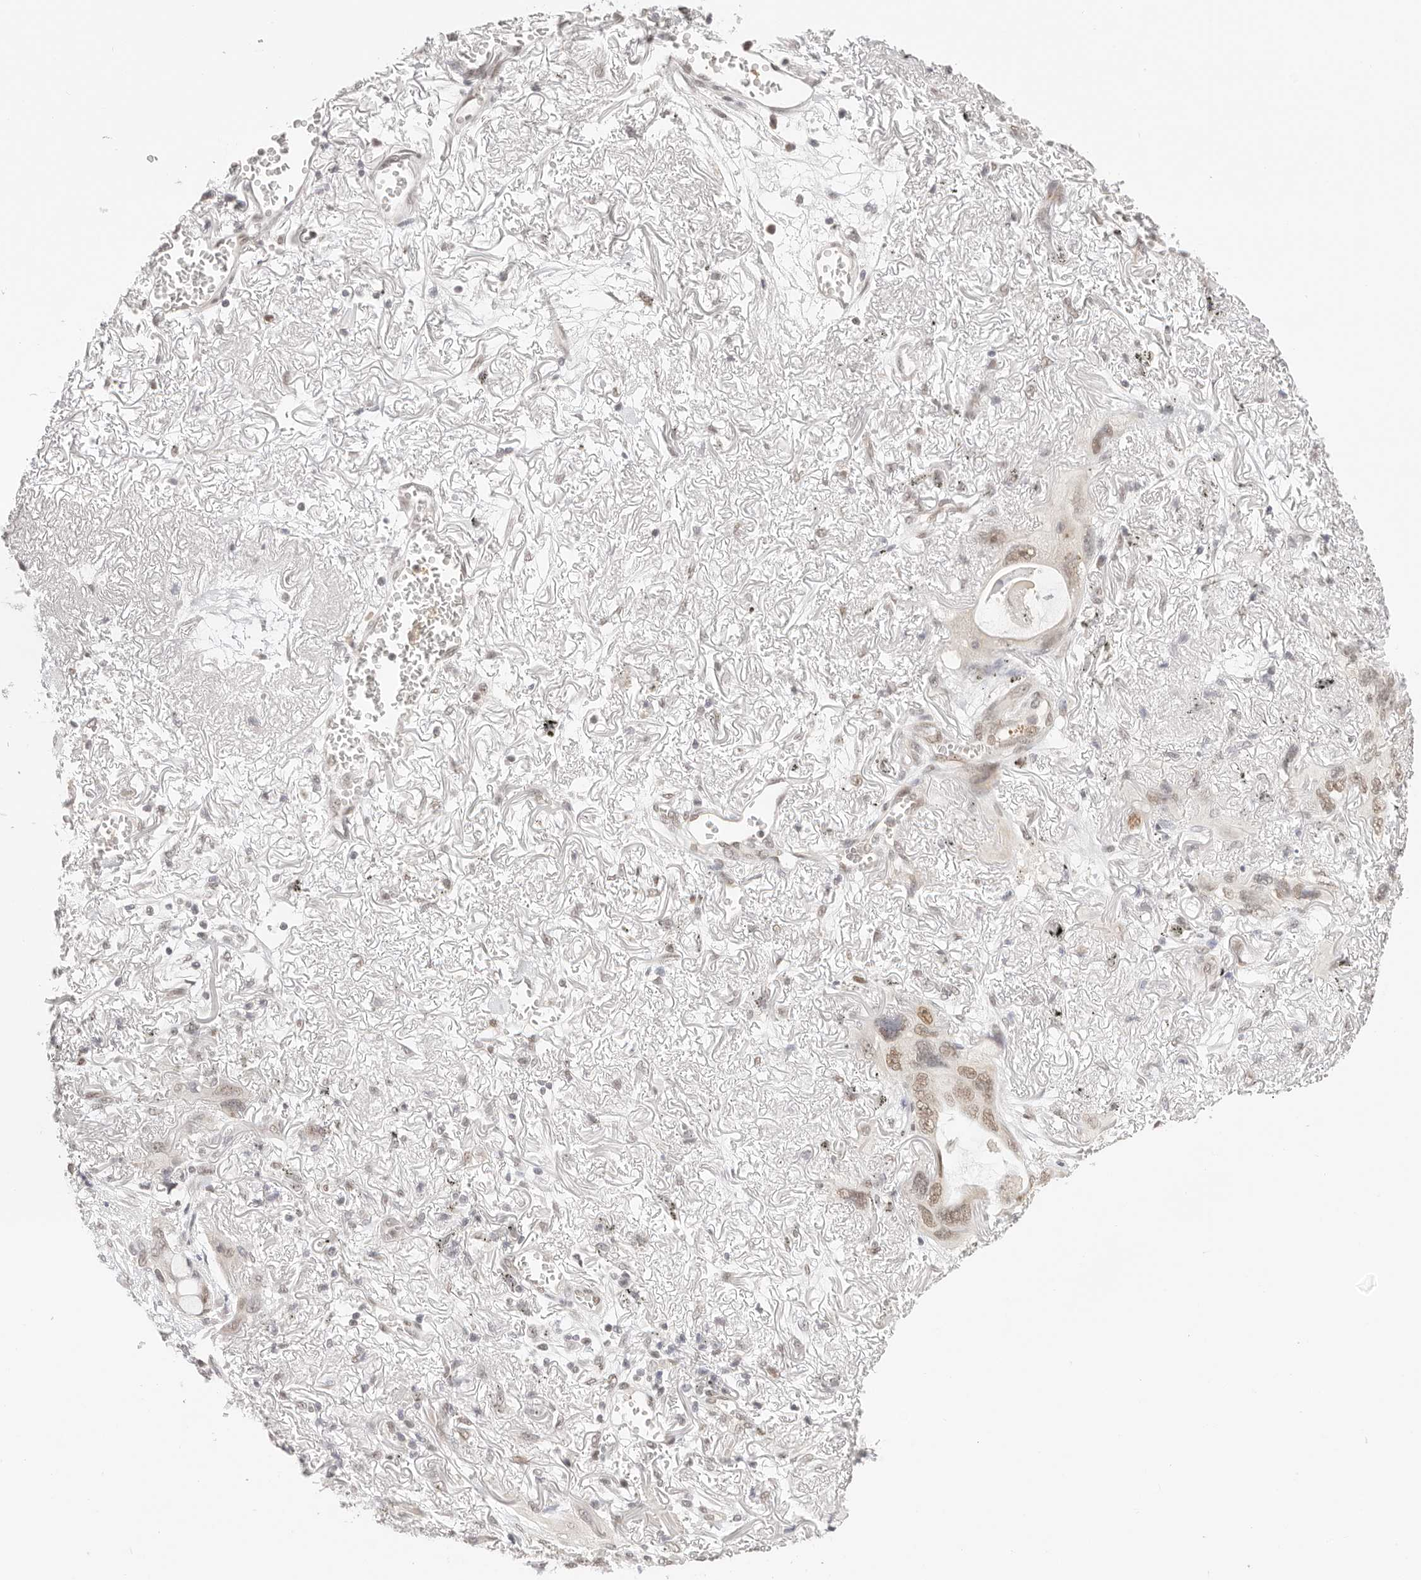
{"staining": {"intensity": "moderate", "quantity": "<25%", "location": "nuclear"}, "tissue": "lung cancer", "cell_type": "Tumor cells", "image_type": "cancer", "snomed": [{"axis": "morphology", "description": "Adenocarcinoma, NOS"}, {"axis": "topography", "description": "Lung"}], "caption": "Immunohistochemical staining of human lung cancer (adenocarcinoma) reveals moderate nuclear protein expression in about <25% of tumor cells.", "gene": "RFC3", "patient": {"sex": "male", "age": 49}}